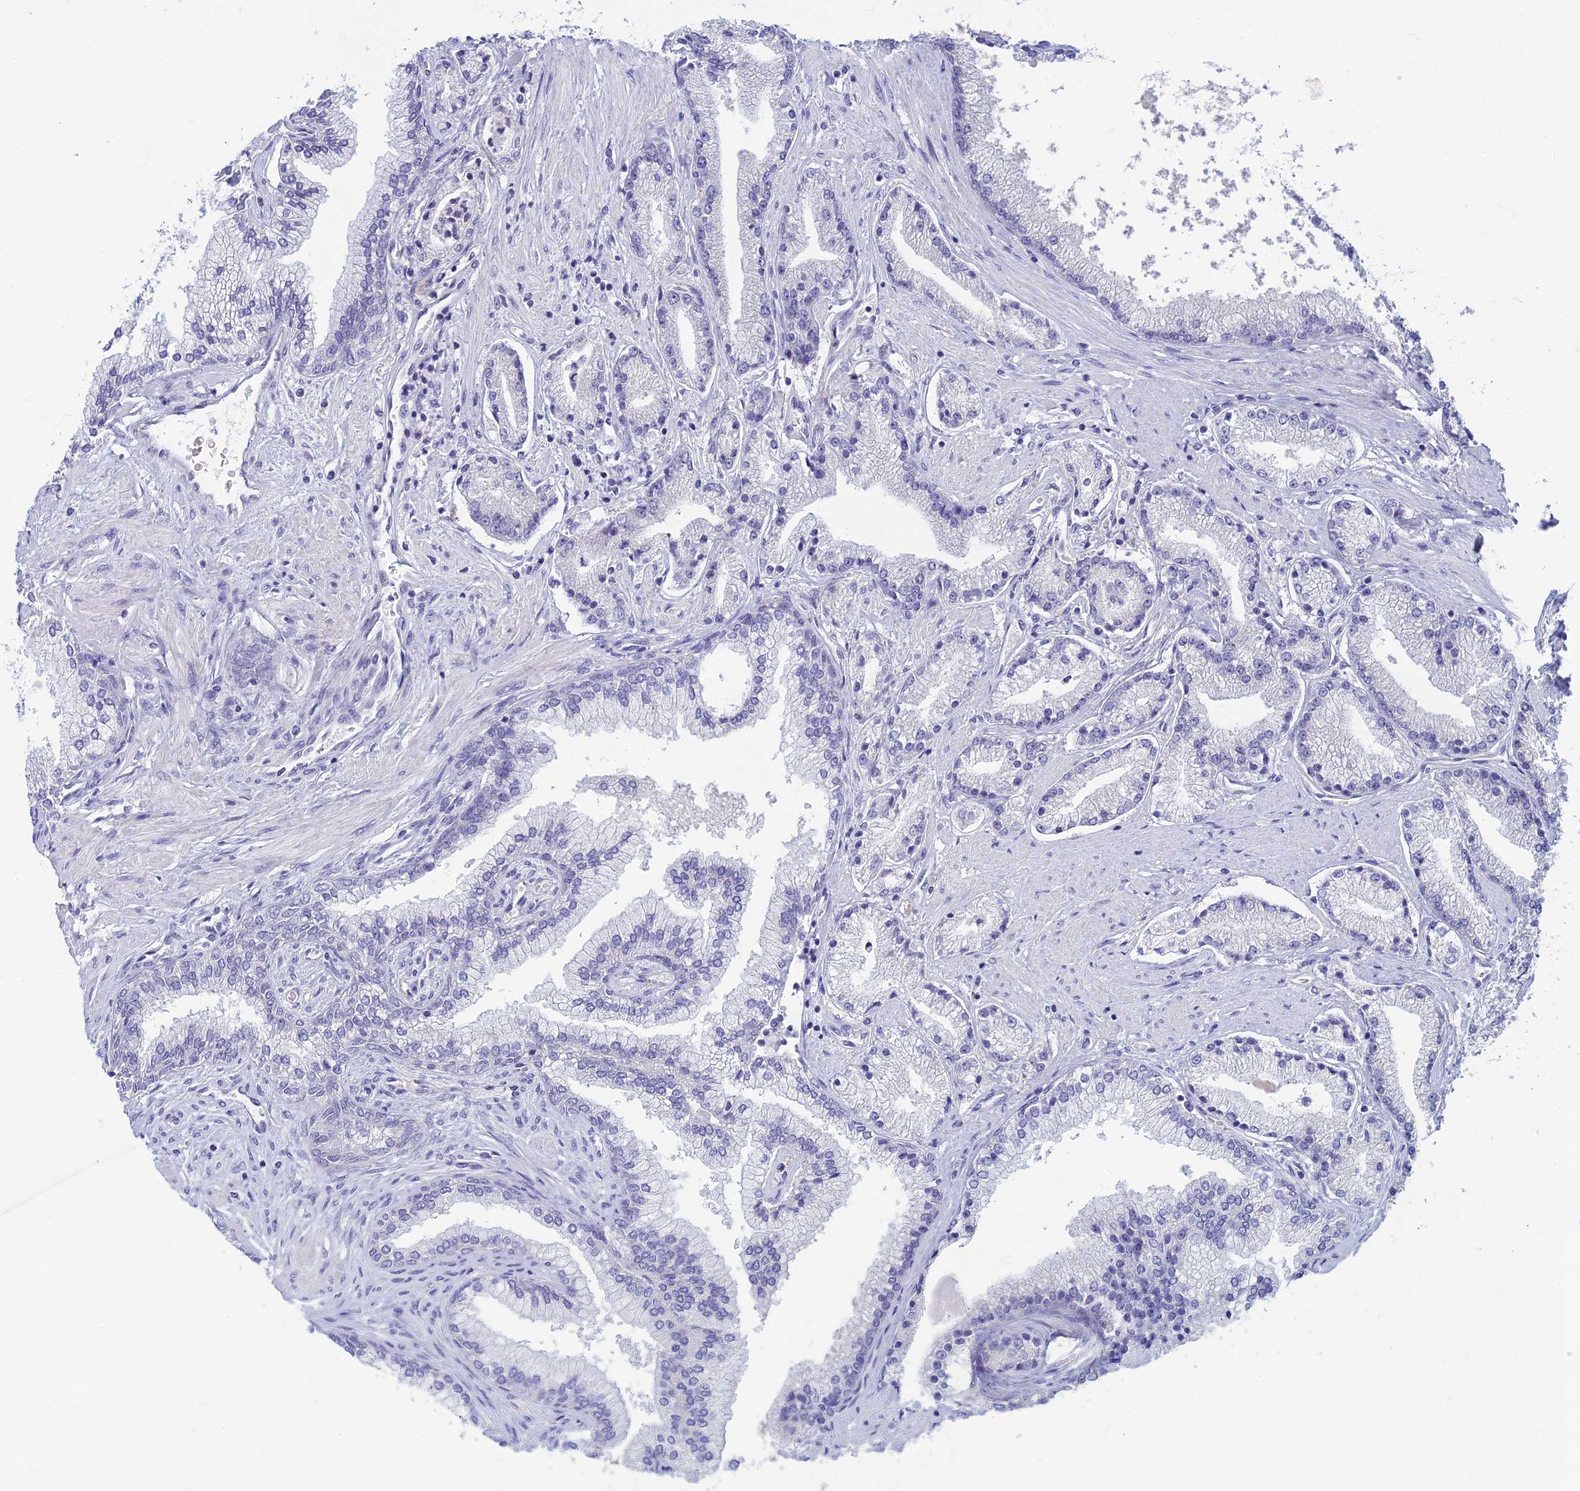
{"staining": {"intensity": "negative", "quantity": "none", "location": "none"}, "tissue": "prostate cancer", "cell_type": "Tumor cells", "image_type": "cancer", "snomed": [{"axis": "morphology", "description": "Adenocarcinoma, High grade"}, {"axis": "topography", "description": "Prostate"}], "caption": "A high-resolution photomicrograph shows IHC staining of prostate cancer, which demonstrates no significant expression in tumor cells. The staining was performed using DAB (3,3'-diaminobenzidine) to visualize the protein expression in brown, while the nuclei were stained in blue with hematoxylin (Magnification: 20x).", "gene": "SLC25A41", "patient": {"sex": "male", "age": 67}}